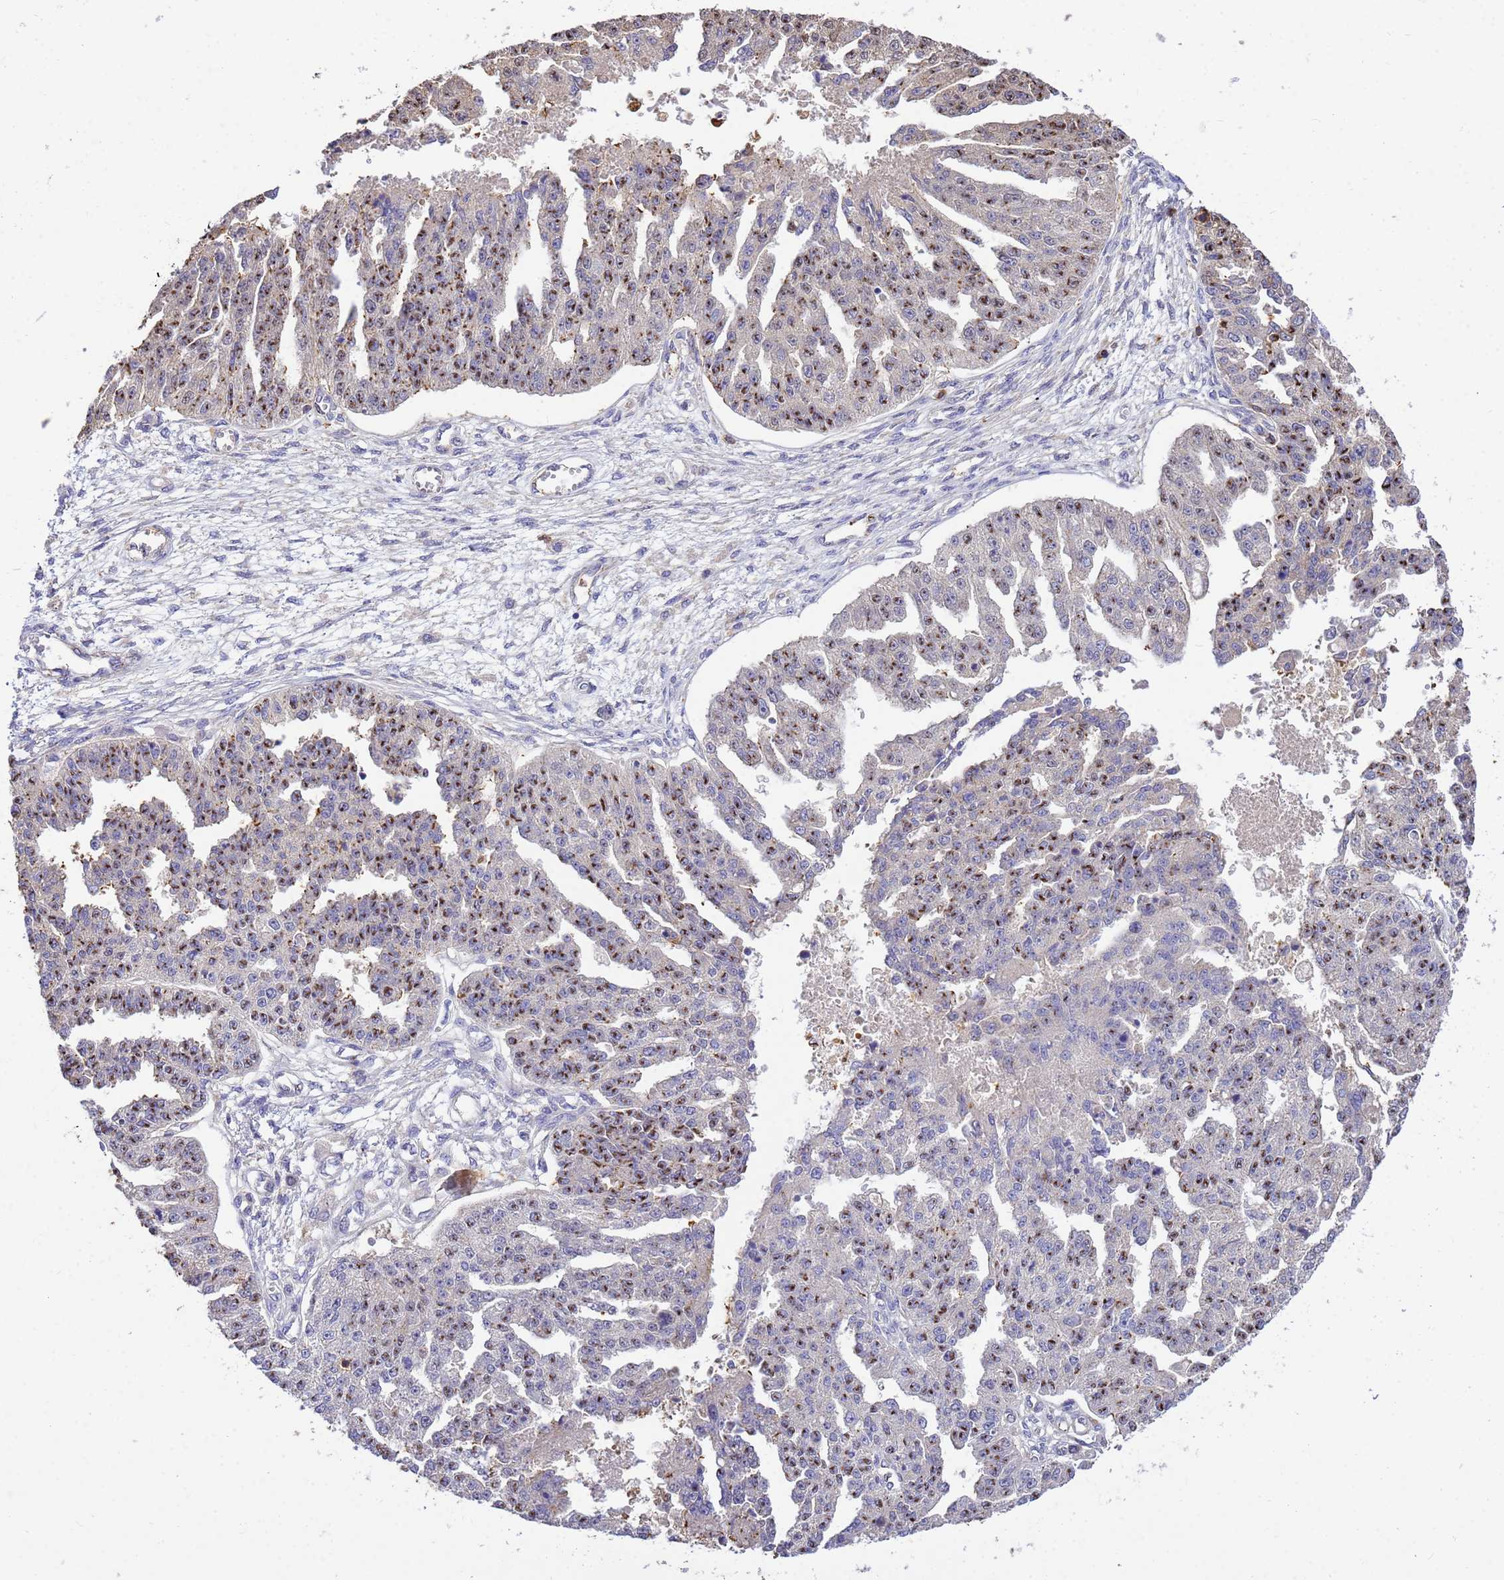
{"staining": {"intensity": "moderate", "quantity": ">75%", "location": "cytoplasmic/membranous"}, "tissue": "ovarian cancer", "cell_type": "Tumor cells", "image_type": "cancer", "snomed": [{"axis": "morphology", "description": "Cystadenocarcinoma, serous, NOS"}, {"axis": "topography", "description": "Ovary"}], "caption": "Immunohistochemical staining of serous cystadenocarcinoma (ovarian) reveals medium levels of moderate cytoplasmic/membranous protein positivity in approximately >75% of tumor cells.", "gene": "WDR64", "patient": {"sex": "female", "age": 58}}